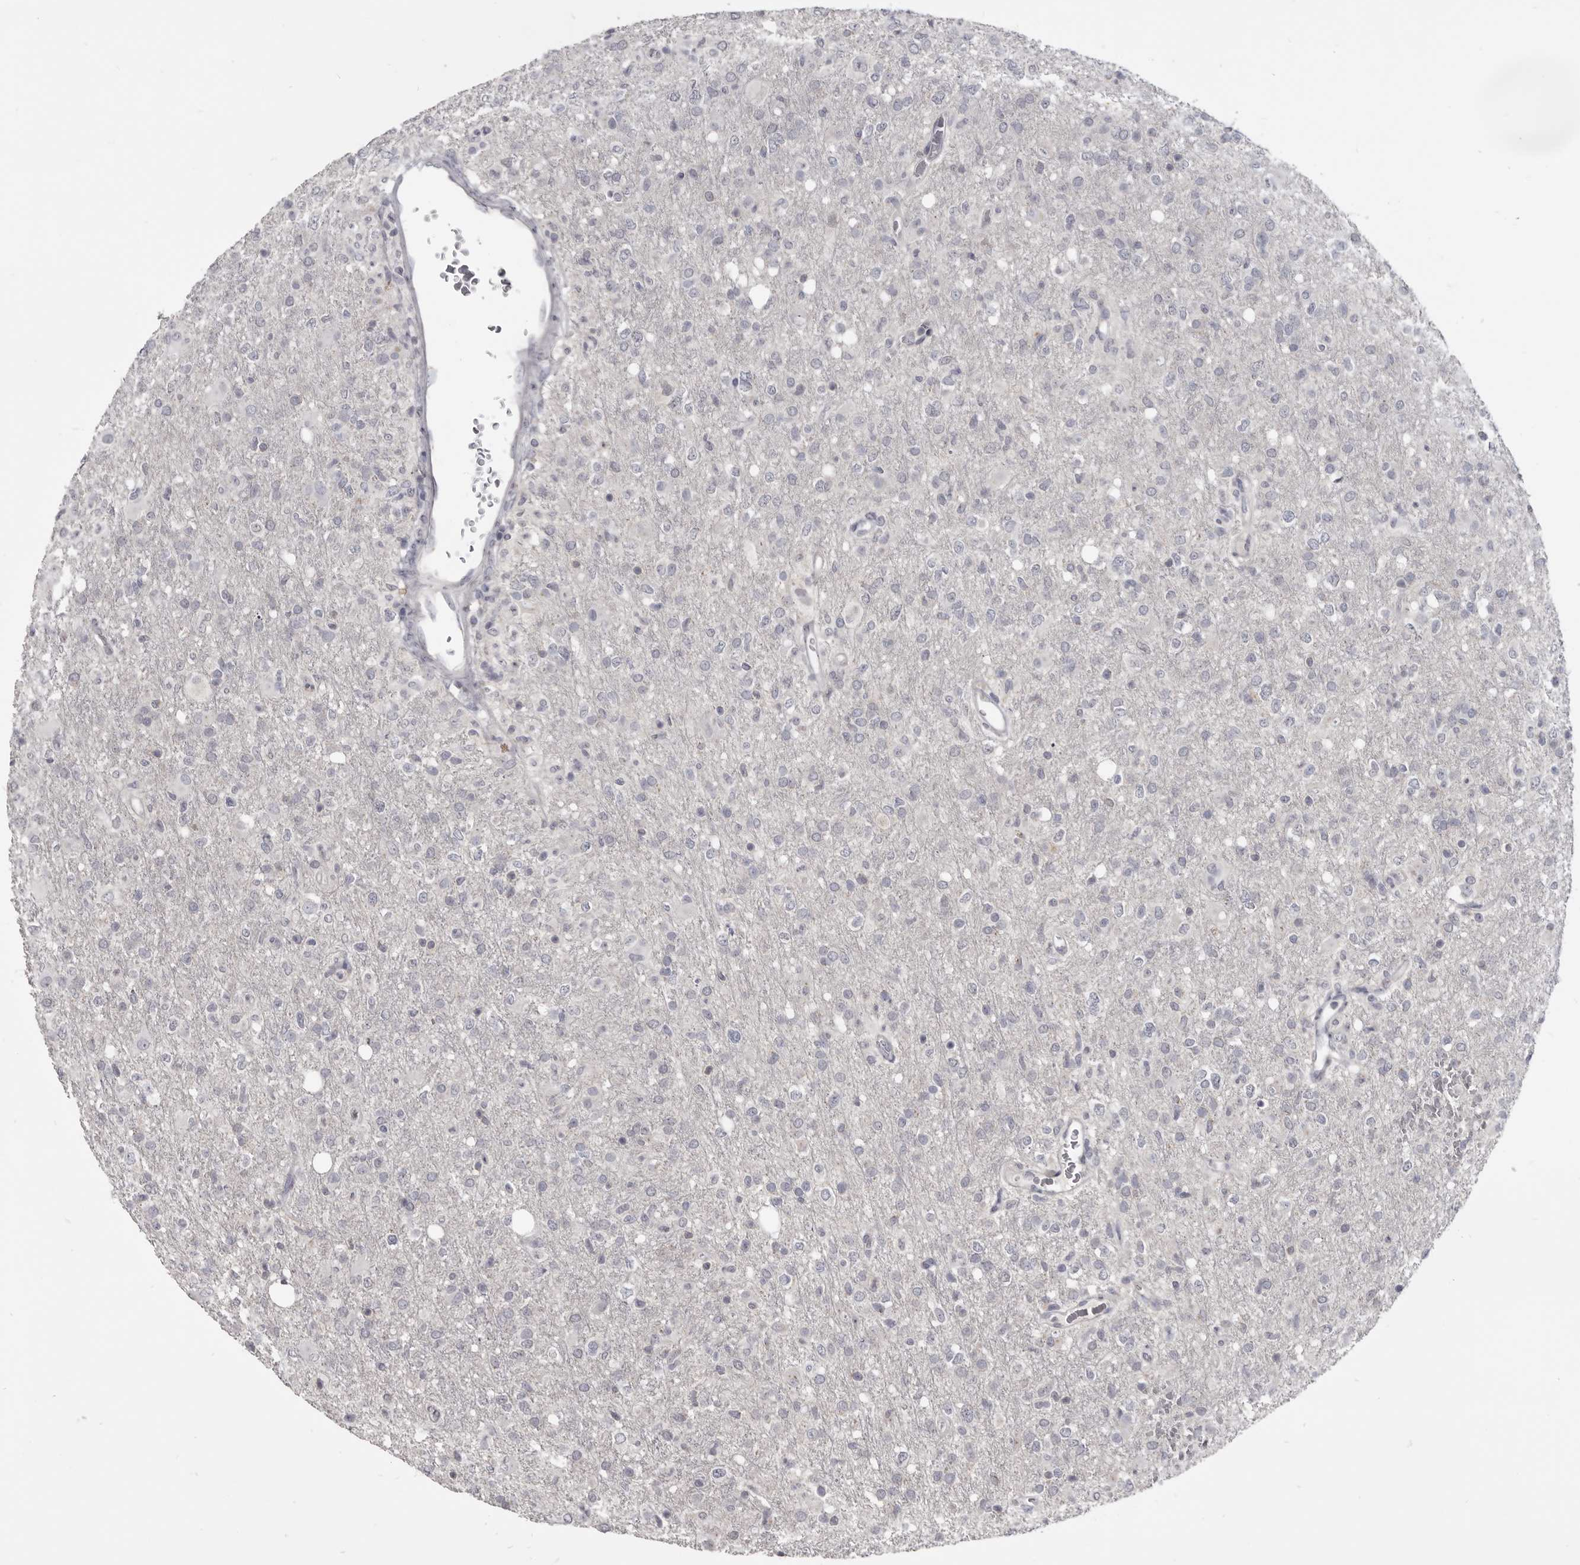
{"staining": {"intensity": "negative", "quantity": "none", "location": "none"}, "tissue": "glioma", "cell_type": "Tumor cells", "image_type": "cancer", "snomed": [{"axis": "morphology", "description": "Glioma, malignant, High grade"}, {"axis": "topography", "description": "Brain"}], "caption": "IHC histopathology image of human malignant glioma (high-grade) stained for a protein (brown), which reveals no staining in tumor cells.", "gene": "CGN", "patient": {"sex": "female", "age": 57}}